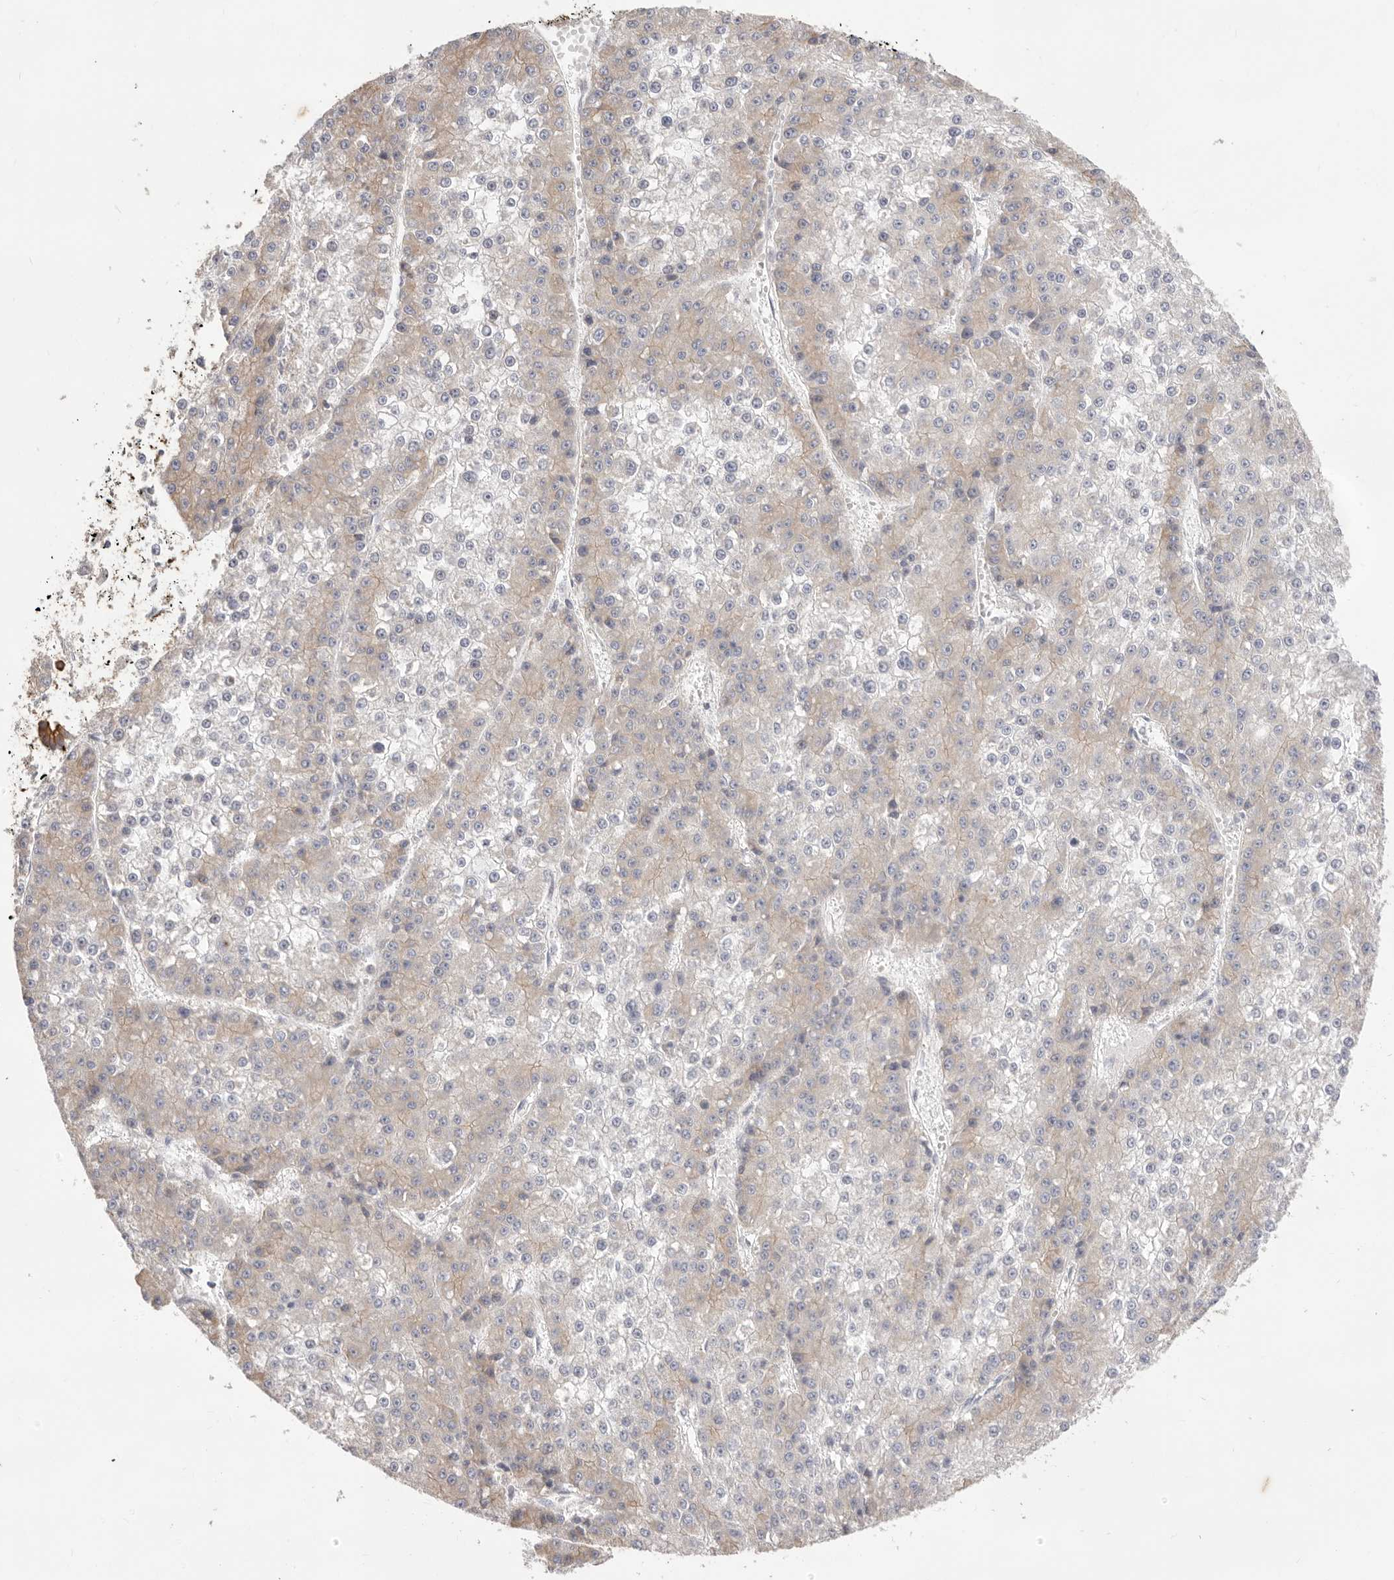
{"staining": {"intensity": "weak", "quantity": "25%-75%", "location": "cytoplasmic/membranous"}, "tissue": "liver cancer", "cell_type": "Tumor cells", "image_type": "cancer", "snomed": [{"axis": "morphology", "description": "Carcinoma, Hepatocellular, NOS"}, {"axis": "topography", "description": "Liver"}], "caption": "Approximately 25%-75% of tumor cells in human liver hepatocellular carcinoma reveal weak cytoplasmic/membranous protein expression as visualized by brown immunohistochemical staining.", "gene": "USH1C", "patient": {"sex": "female", "age": 73}}